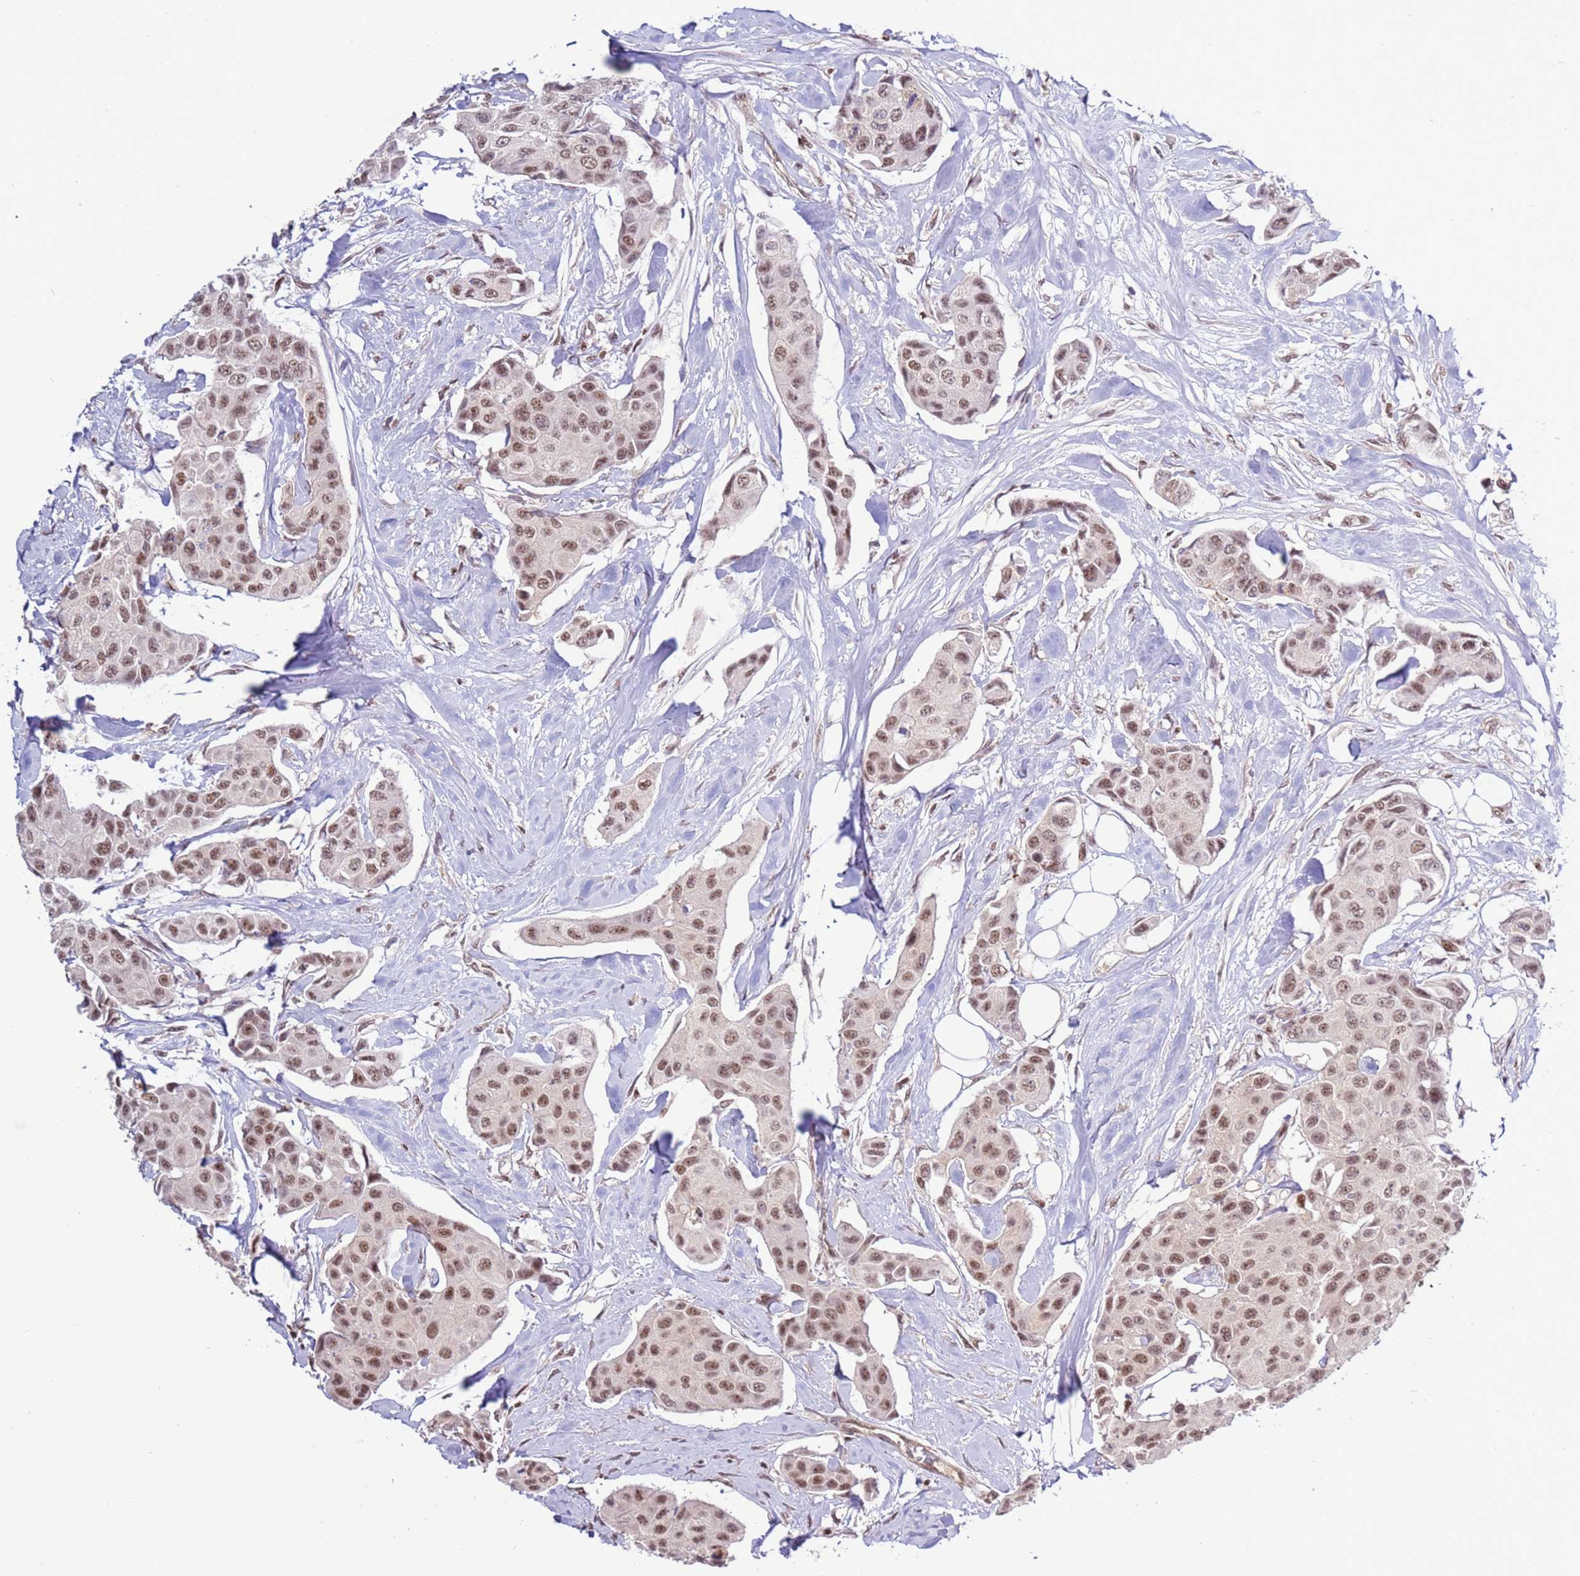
{"staining": {"intensity": "moderate", "quantity": "25%-75%", "location": "nuclear"}, "tissue": "breast cancer", "cell_type": "Tumor cells", "image_type": "cancer", "snomed": [{"axis": "morphology", "description": "Duct carcinoma"}, {"axis": "topography", "description": "Breast"}, {"axis": "topography", "description": "Lymph node"}], "caption": "This is a micrograph of immunohistochemistry (IHC) staining of breast cancer (intraductal carcinoma), which shows moderate staining in the nuclear of tumor cells.", "gene": "PRPF6", "patient": {"sex": "female", "age": 80}}